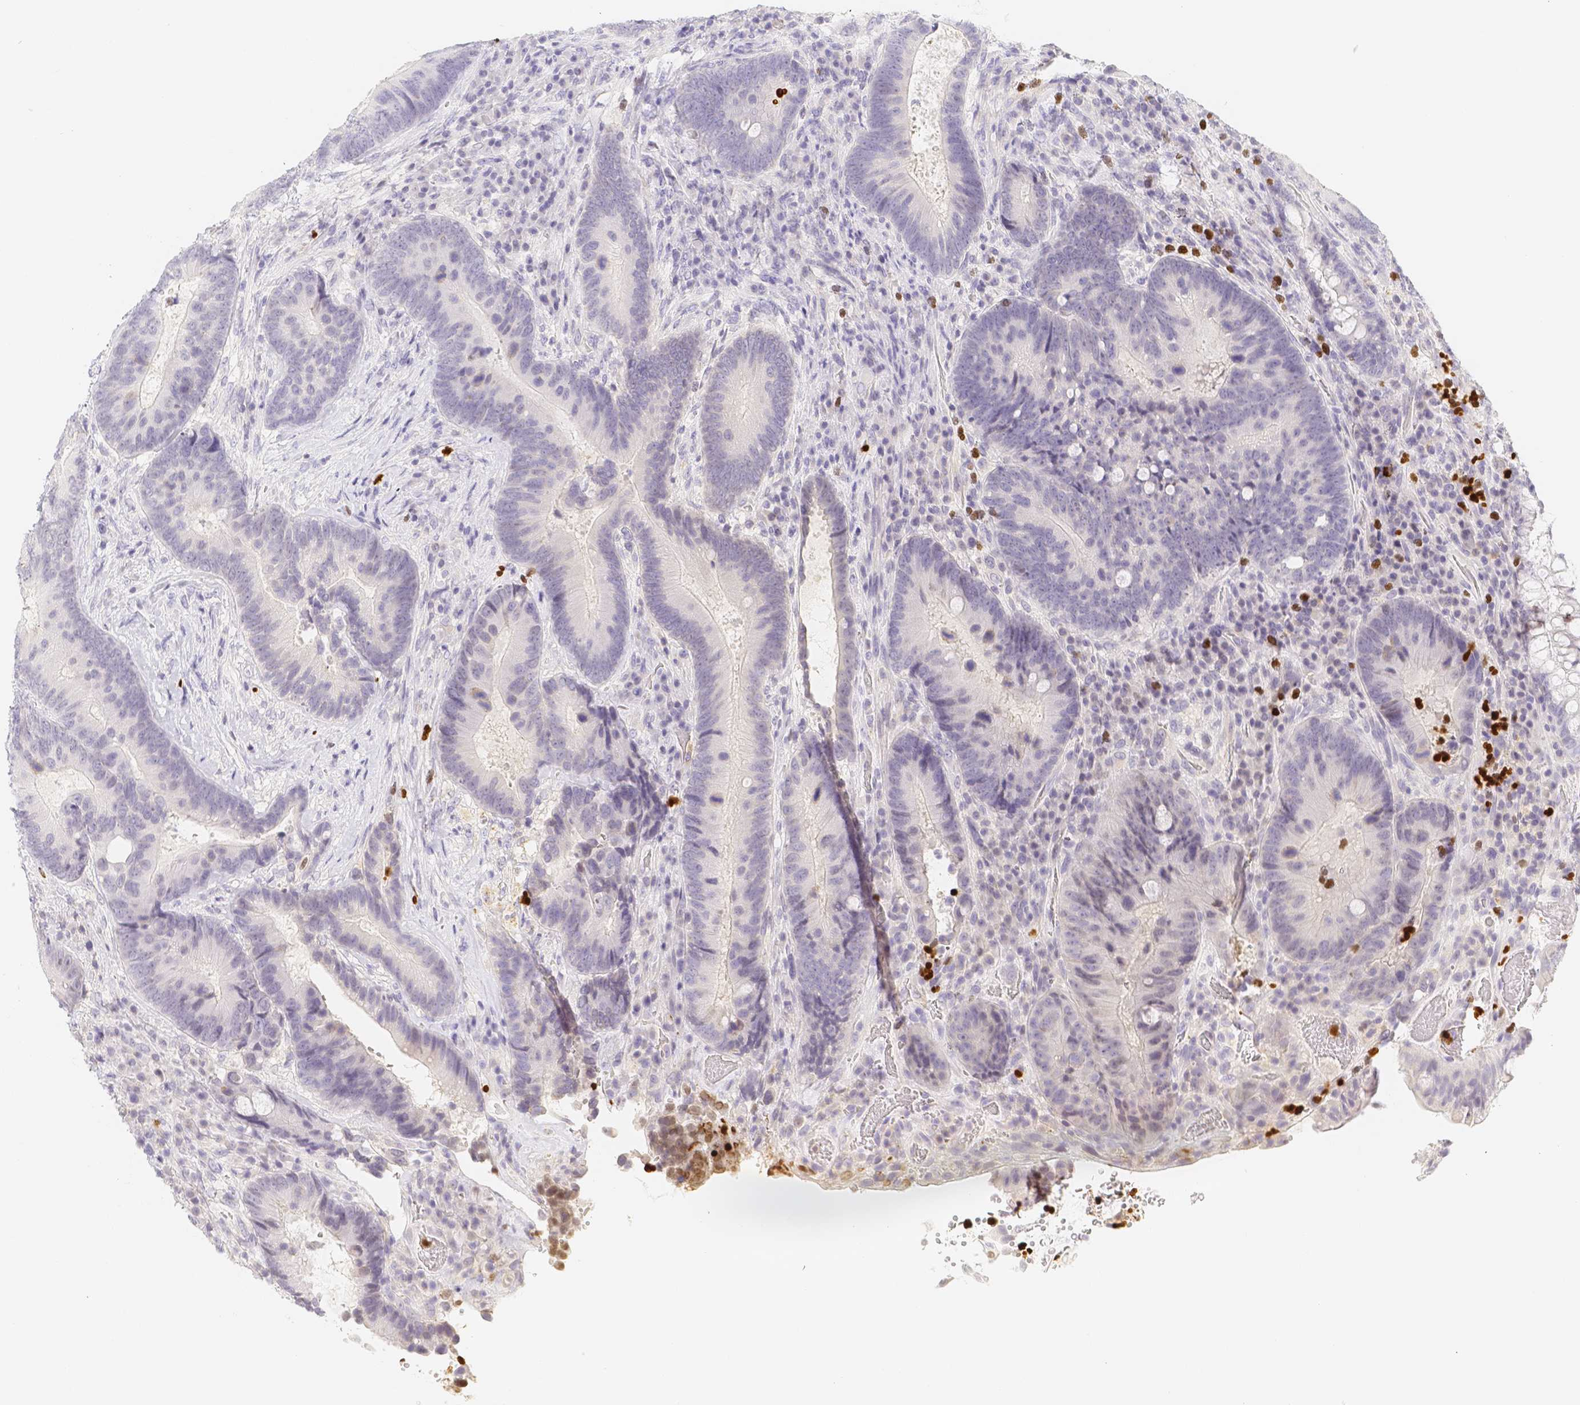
{"staining": {"intensity": "negative", "quantity": "none", "location": "none"}, "tissue": "colorectal cancer", "cell_type": "Tumor cells", "image_type": "cancer", "snomed": [{"axis": "morphology", "description": "Adenocarcinoma, NOS"}, {"axis": "topography", "description": "Rectum"}], "caption": "There is no significant positivity in tumor cells of adenocarcinoma (colorectal).", "gene": "PADI4", "patient": {"sex": "male", "age": 51}}